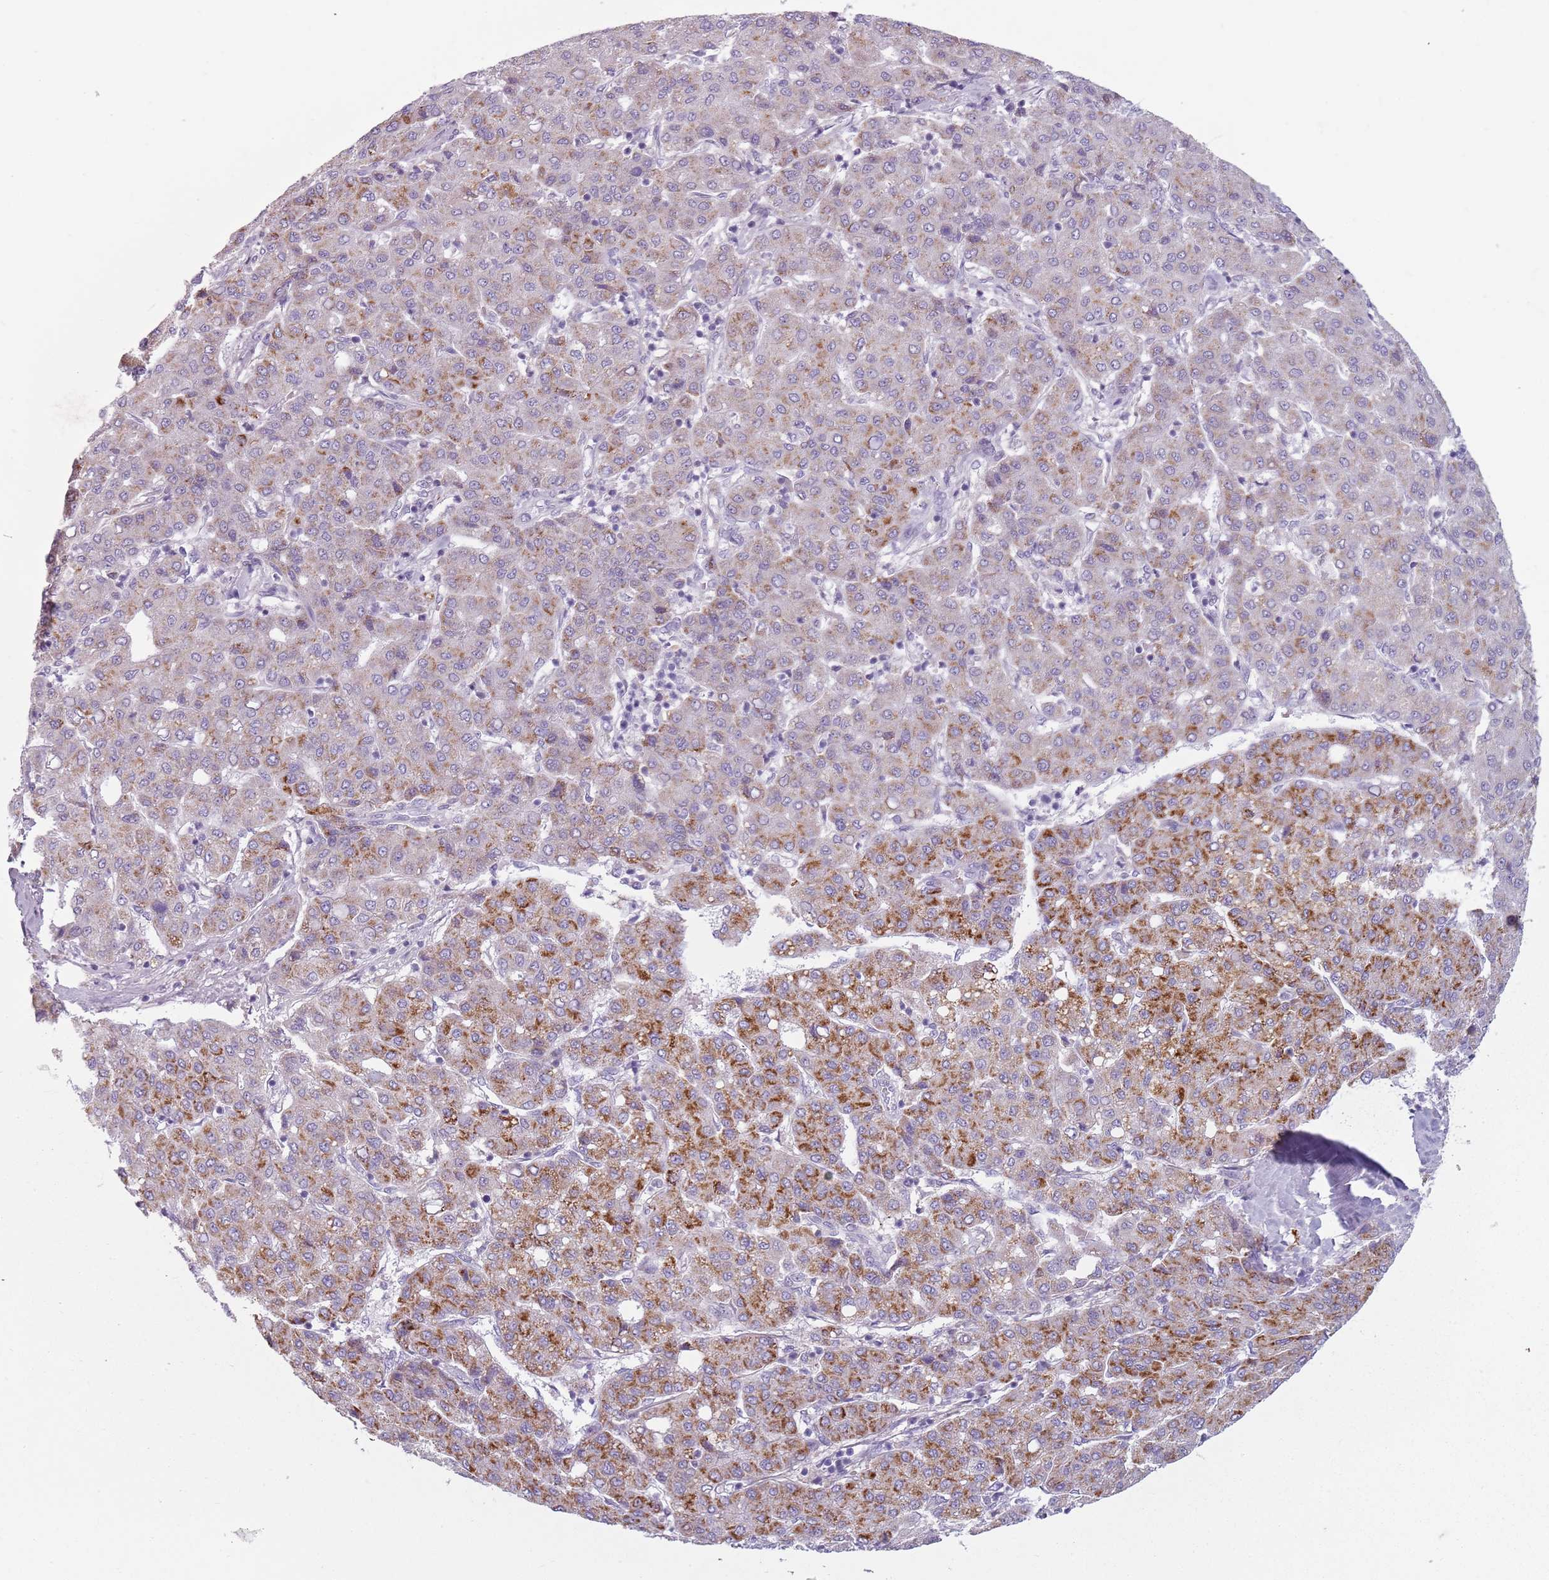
{"staining": {"intensity": "moderate", "quantity": "25%-75%", "location": "cytoplasmic/membranous"}, "tissue": "liver cancer", "cell_type": "Tumor cells", "image_type": "cancer", "snomed": [{"axis": "morphology", "description": "Carcinoma, Hepatocellular, NOS"}, {"axis": "topography", "description": "Liver"}], "caption": "An immunohistochemistry photomicrograph of neoplastic tissue is shown. Protein staining in brown highlights moderate cytoplasmic/membranous positivity in liver cancer (hepatocellular carcinoma) within tumor cells. The protein is shown in brown color, while the nuclei are stained blue.", "gene": "MEGF8", "patient": {"sex": "male", "age": 65}}